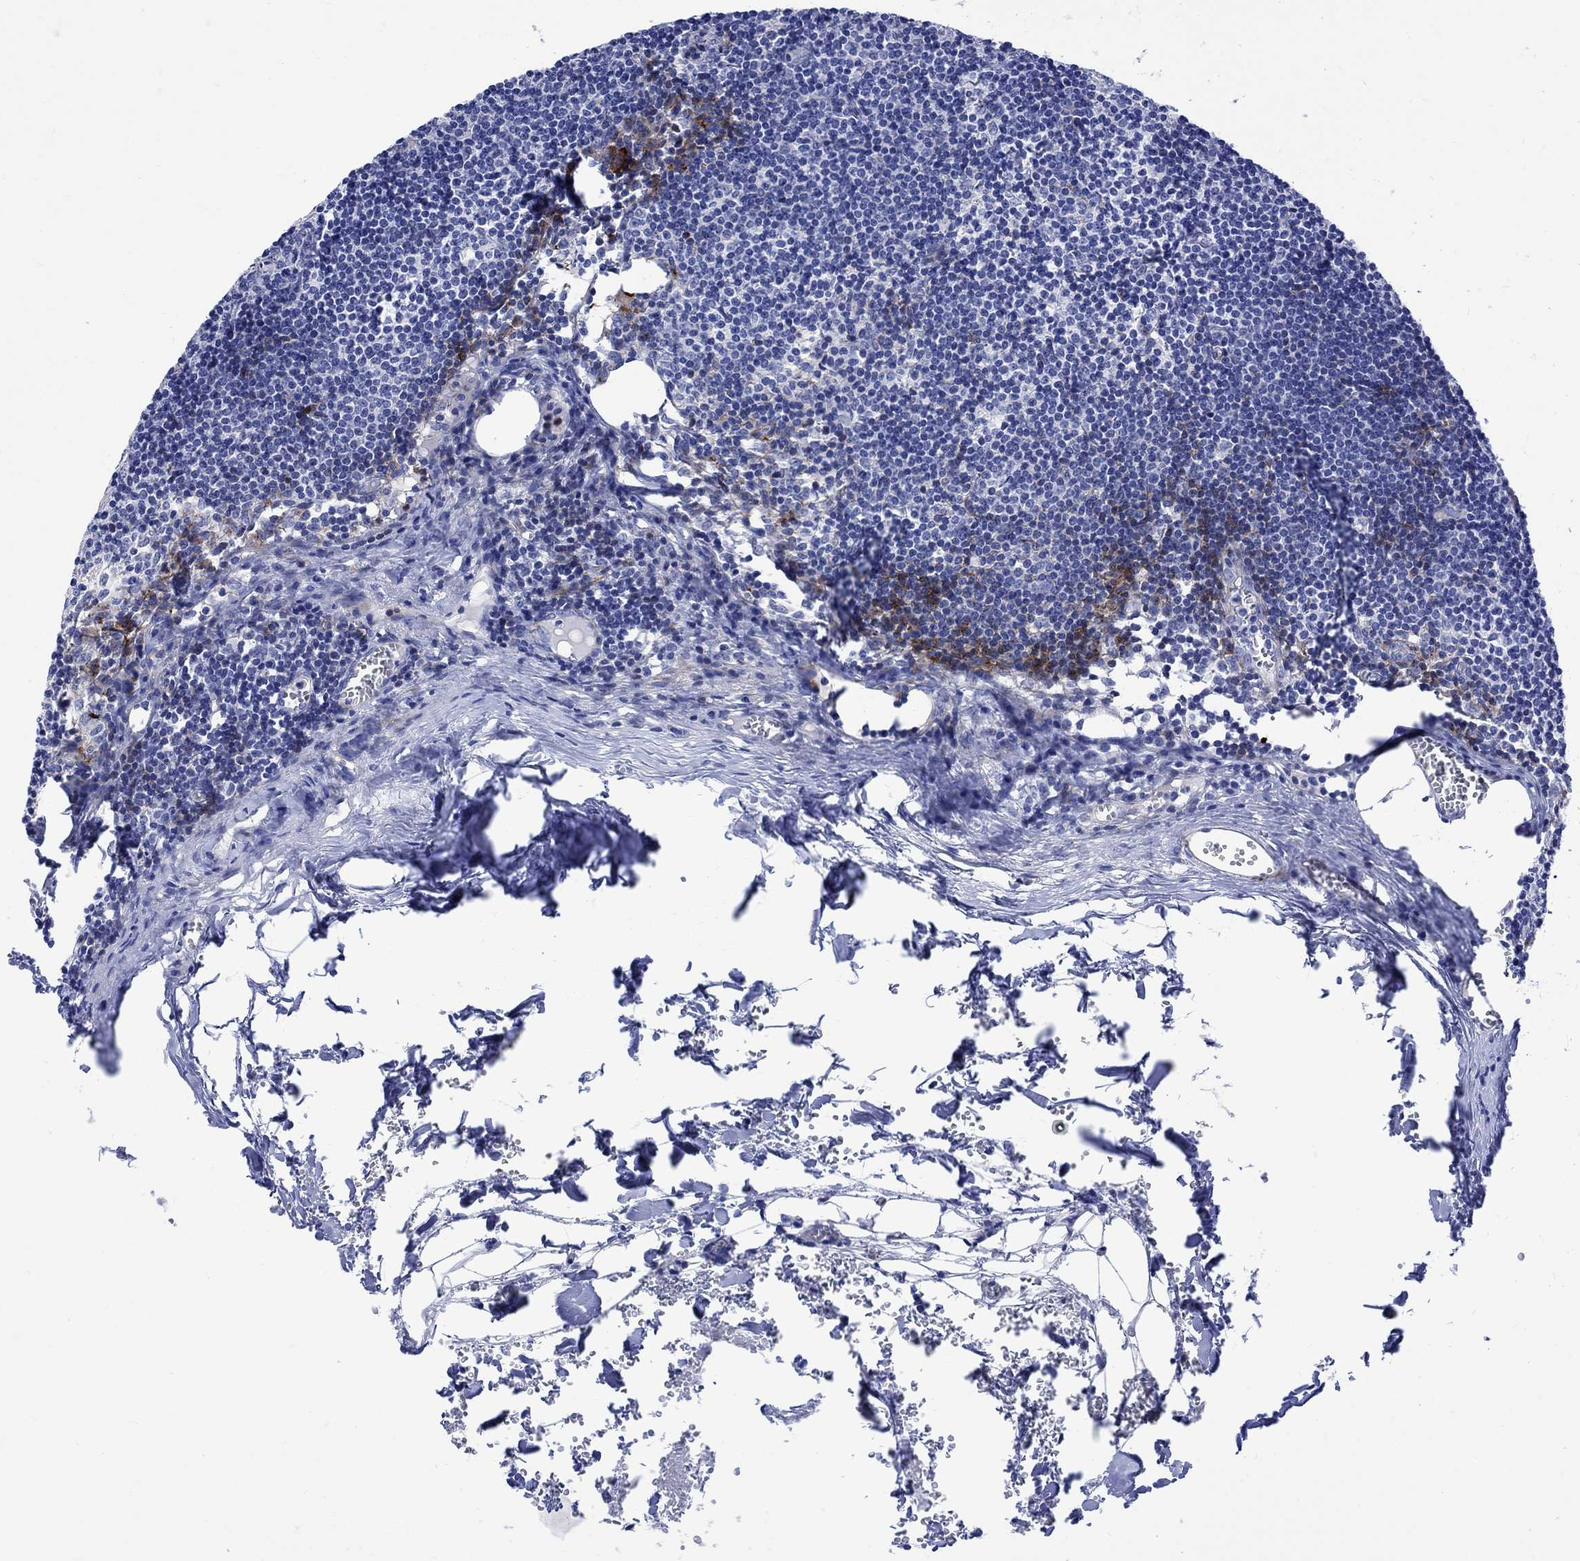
{"staining": {"intensity": "weak", "quantity": "25%-75%", "location": "cytoplasmic/membranous"}, "tissue": "lymph node", "cell_type": "Germinal center cells", "image_type": "normal", "snomed": [{"axis": "morphology", "description": "Normal tissue, NOS"}, {"axis": "topography", "description": "Lymph node"}], "caption": "Protein staining demonstrates weak cytoplasmic/membranous expression in approximately 25%-75% of germinal center cells in benign lymph node.", "gene": "PARVB", "patient": {"sex": "male", "age": 59}}